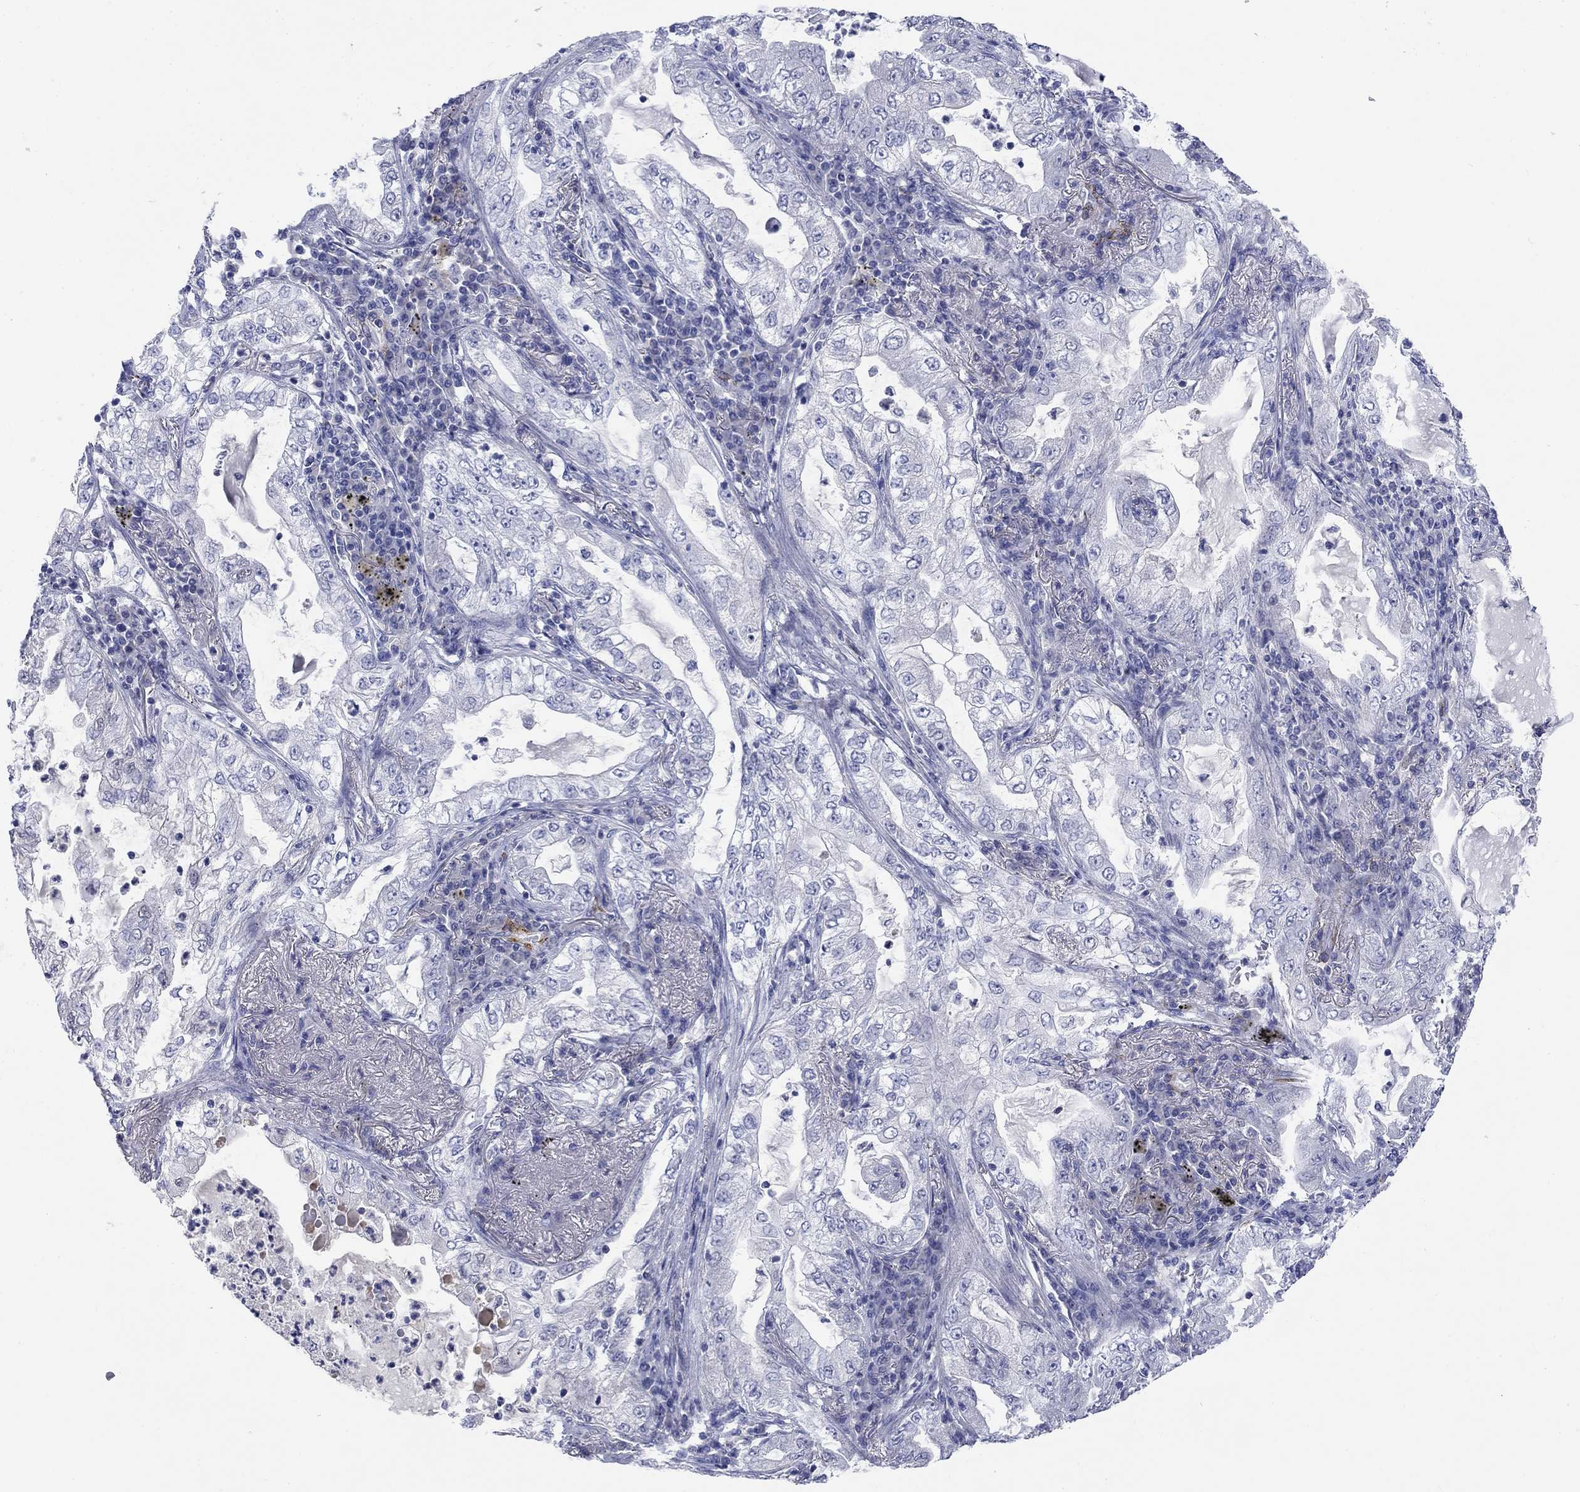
{"staining": {"intensity": "negative", "quantity": "none", "location": "none"}, "tissue": "lung cancer", "cell_type": "Tumor cells", "image_type": "cancer", "snomed": [{"axis": "morphology", "description": "Adenocarcinoma, NOS"}, {"axis": "topography", "description": "Lung"}], "caption": "IHC of lung adenocarcinoma displays no expression in tumor cells. (Immunohistochemistry (ihc), brightfield microscopy, high magnification).", "gene": "PTPRZ1", "patient": {"sex": "female", "age": 73}}